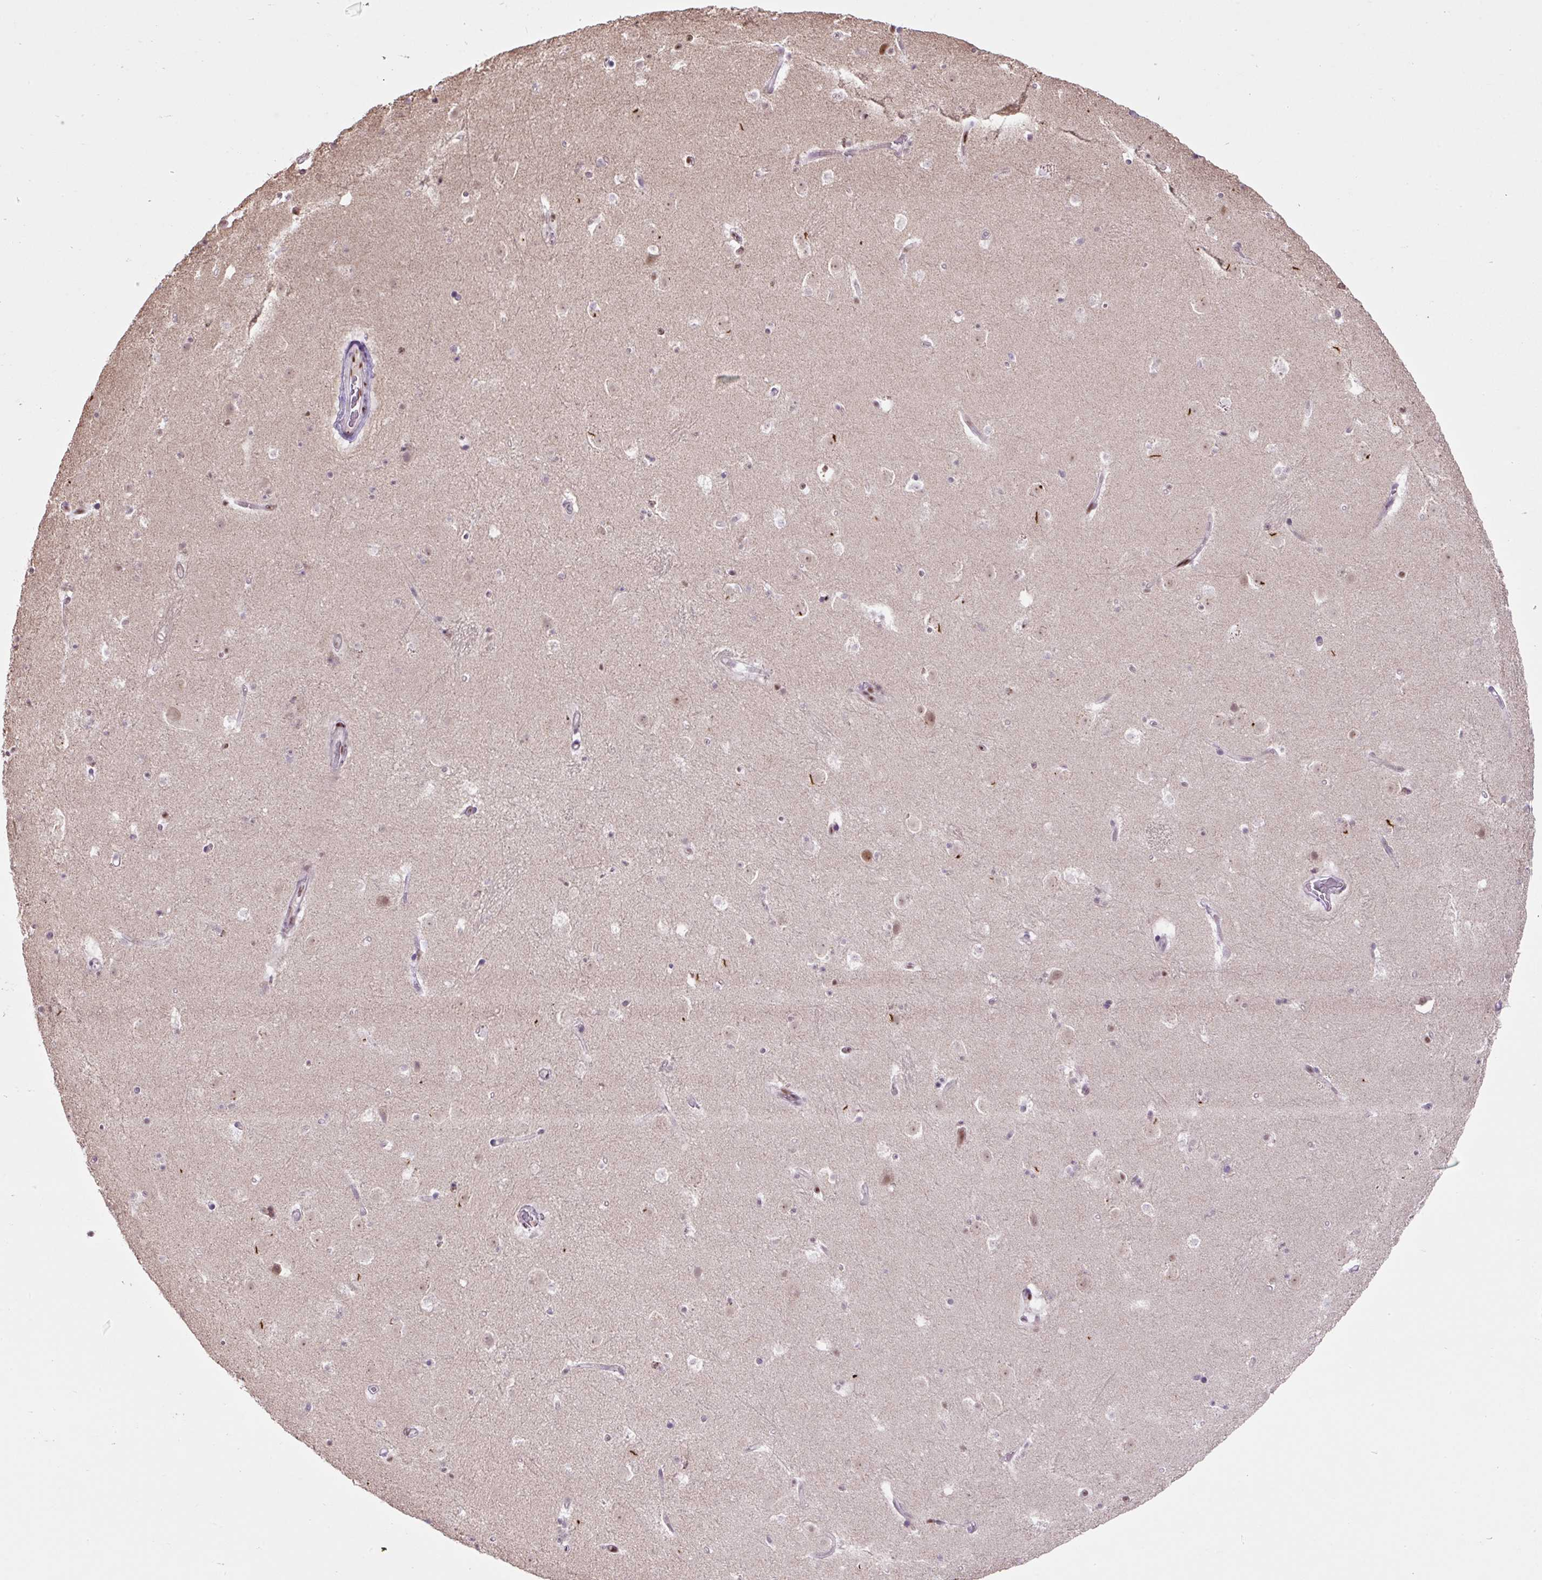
{"staining": {"intensity": "weak", "quantity": "<25%", "location": "nuclear"}, "tissue": "caudate", "cell_type": "Glial cells", "image_type": "normal", "snomed": [{"axis": "morphology", "description": "Normal tissue, NOS"}, {"axis": "topography", "description": "Lateral ventricle wall"}], "caption": "Immunohistochemistry (IHC) photomicrograph of normal human caudate stained for a protein (brown), which demonstrates no staining in glial cells.", "gene": "TAF1A", "patient": {"sex": "male", "age": 37}}